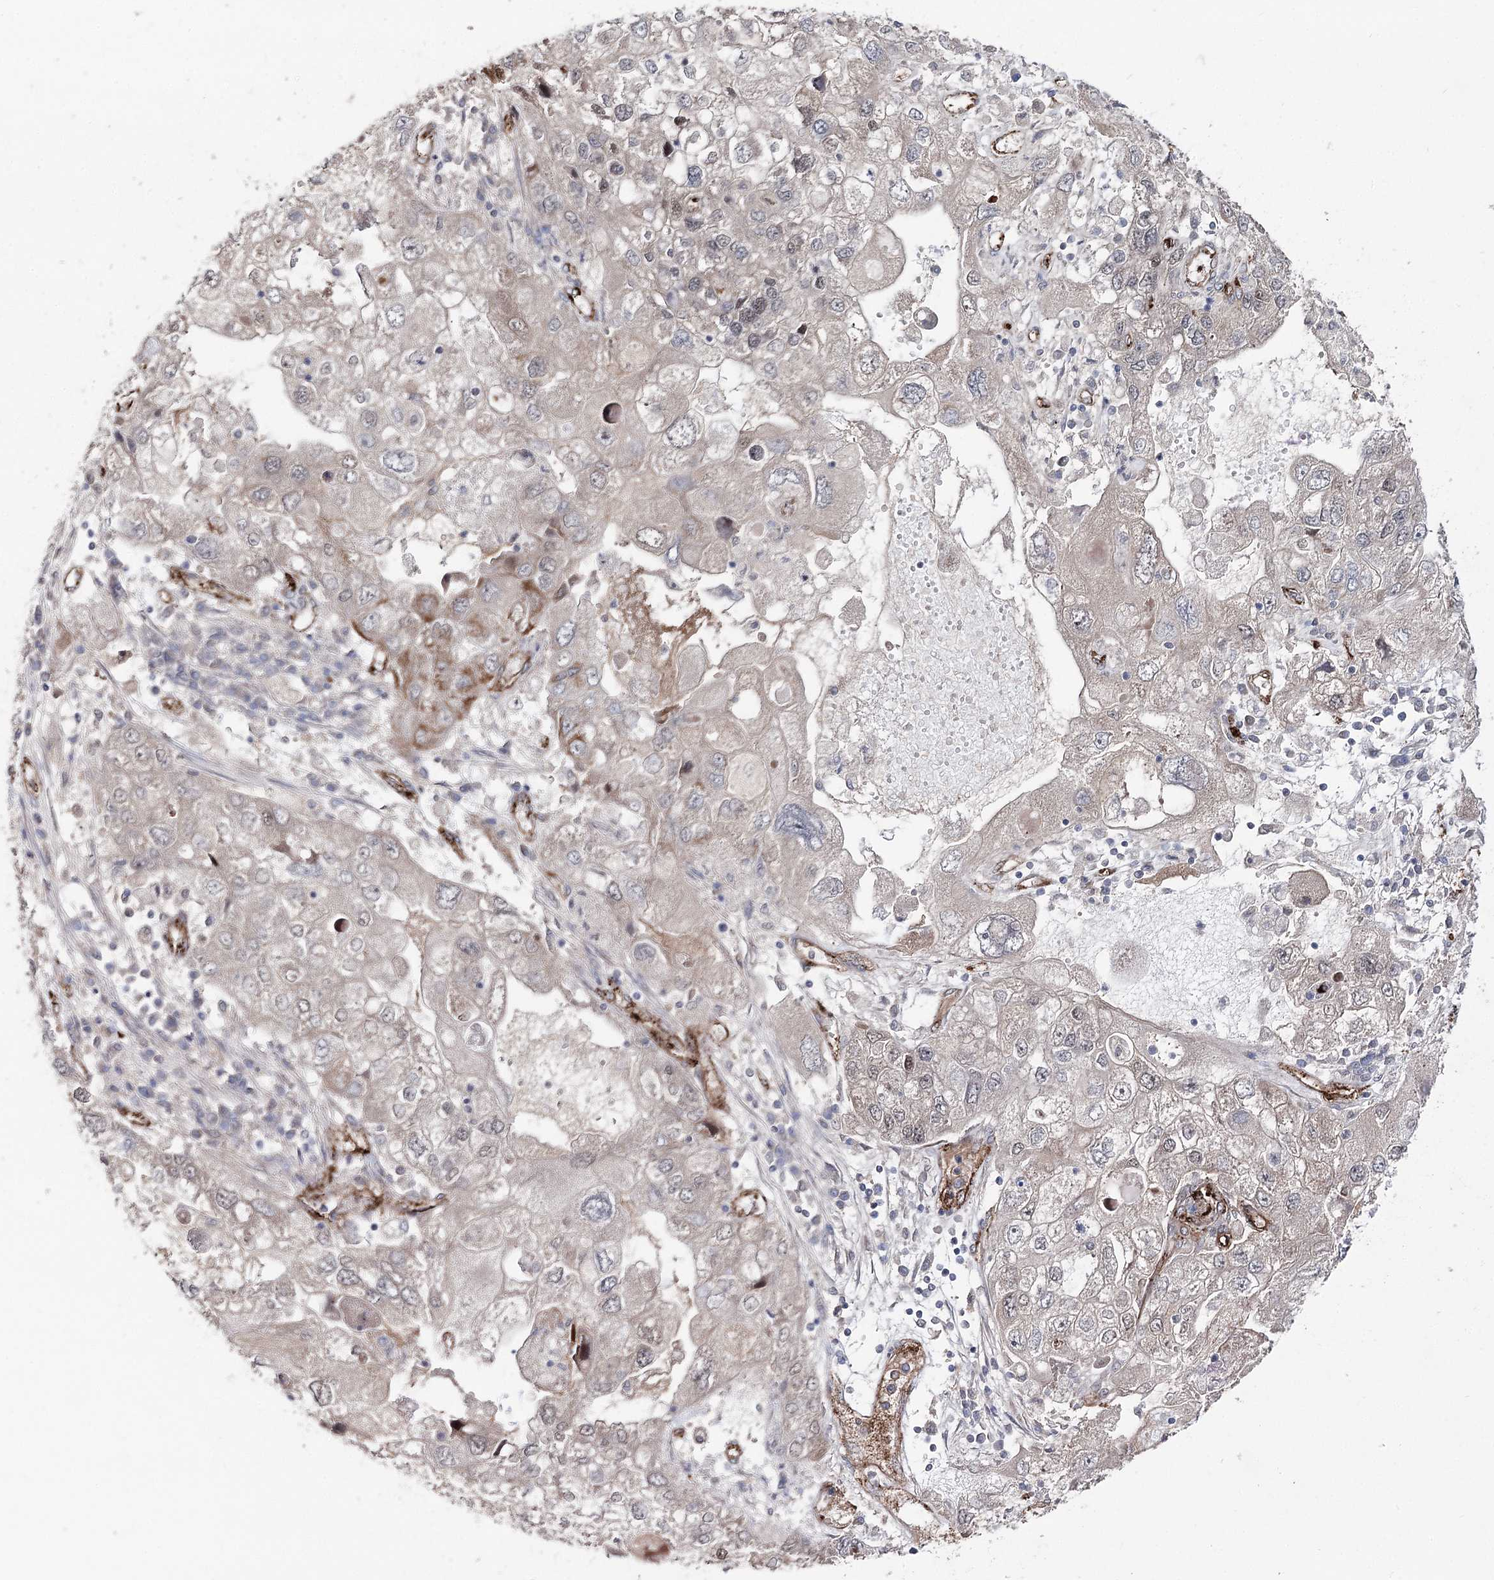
{"staining": {"intensity": "moderate", "quantity": "25%-75%", "location": "cytoplasmic/membranous,nuclear"}, "tissue": "endometrial cancer", "cell_type": "Tumor cells", "image_type": "cancer", "snomed": [{"axis": "morphology", "description": "Adenocarcinoma, NOS"}, {"axis": "topography", "description": "Endometrium"}], "caption": "A histopathology image of endometrial cancer stained for a protein demonstrates moderate cytoplasmic/membranous and nuclear brown staining in tumor cells.", "gene": "MIB1", "patient": {"sex": "female", "age": 49}}